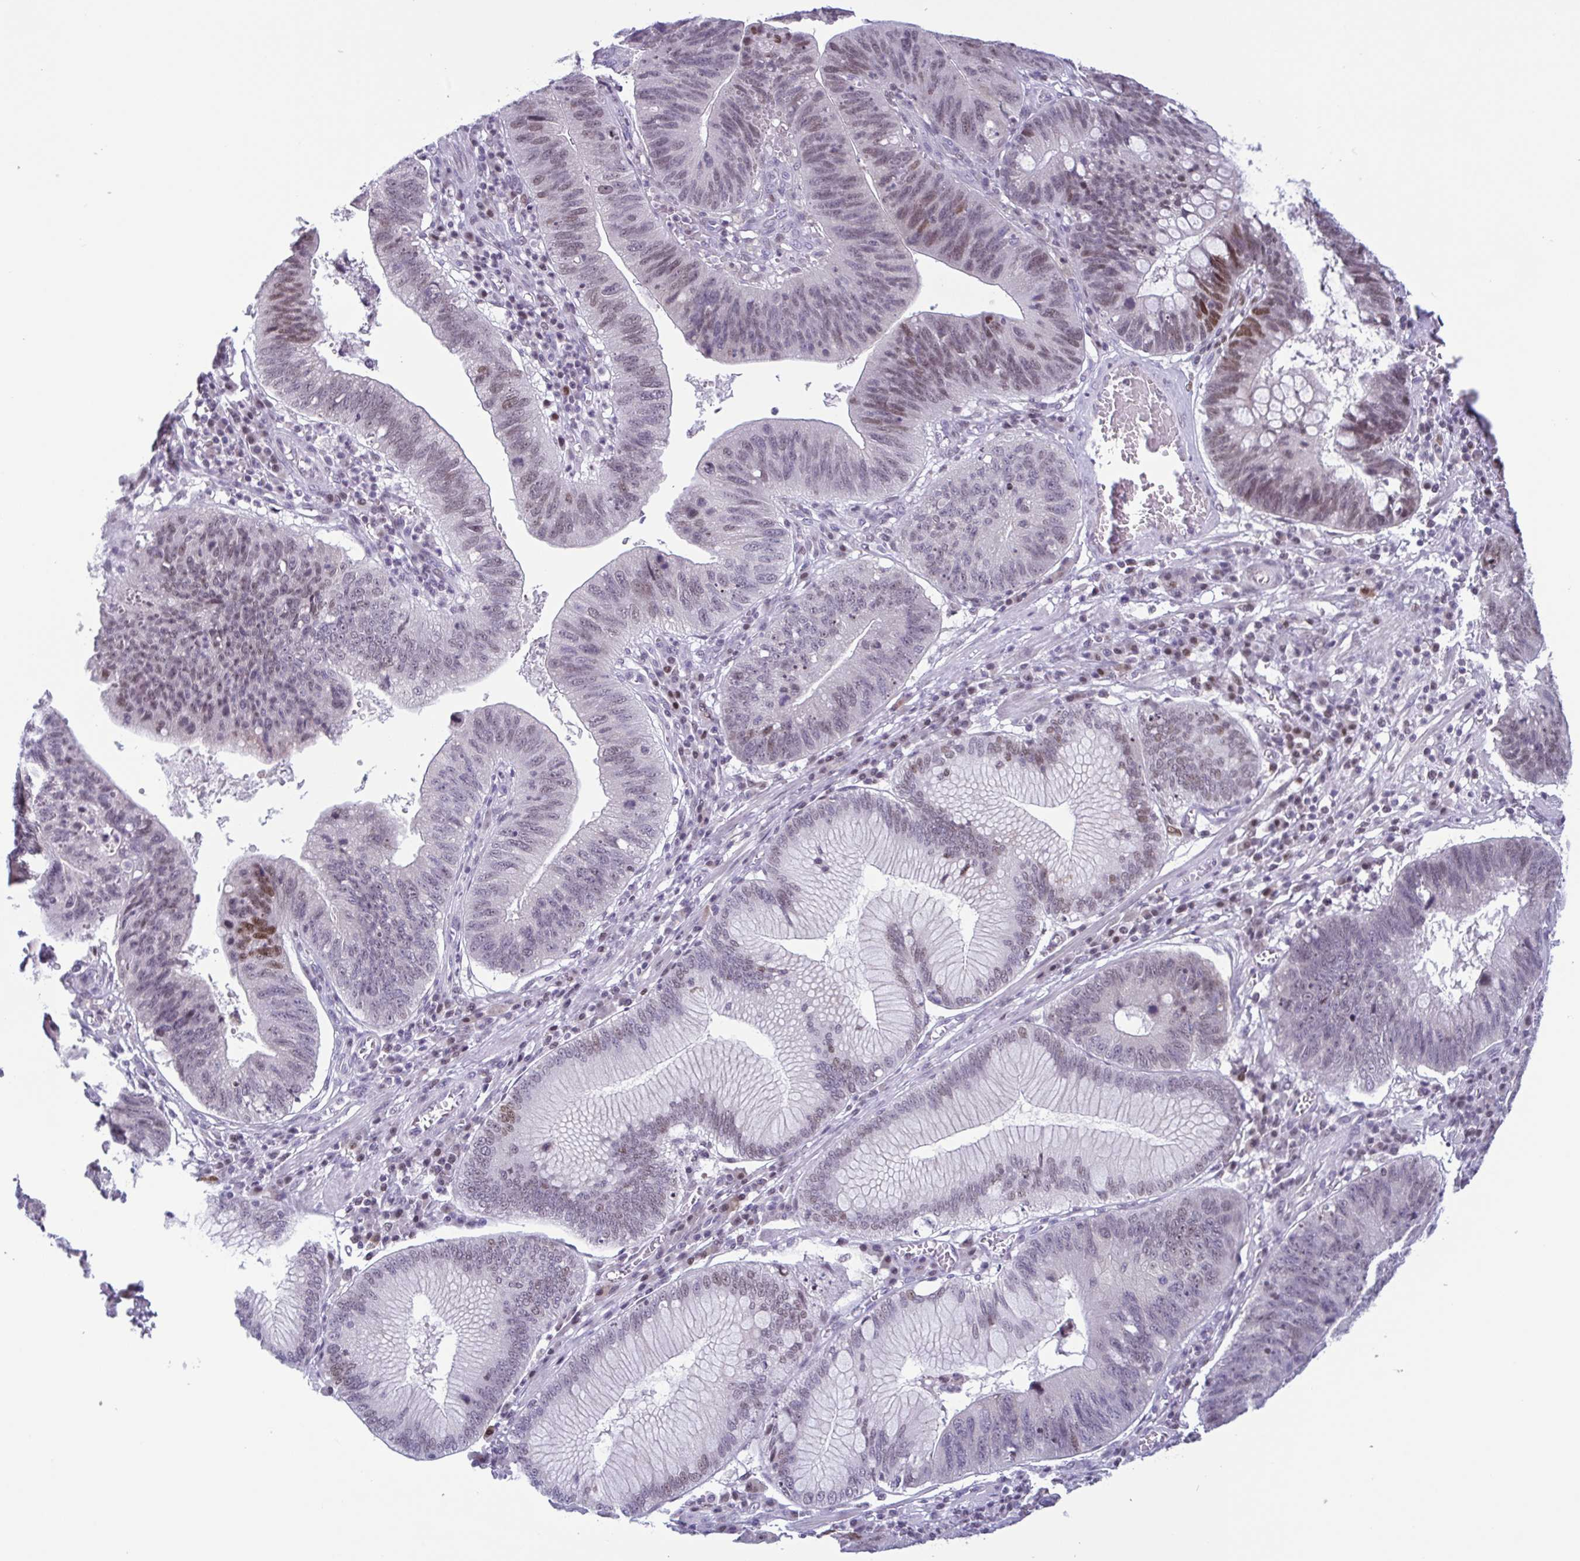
{"staining": {"intensity": "moderate", "quantity": "<25%", "location": "nuclear"}, "tissue": "stomach cancer", "cell_type": "Tumor cells", "image_type": "cancer", "snomed": [{"axis": "morphology", "description": "Adenocarcinoma, NOS"}, {"axis": "topography", "description": "Stomach"}], "caption": "Immunohistochemical staining of stomach cancer exhibits moderate nuclear protein expression in approximately <25% of tumor cells.", "gene": "IRF1", "patient": {"sex": "male", "age": 59}}